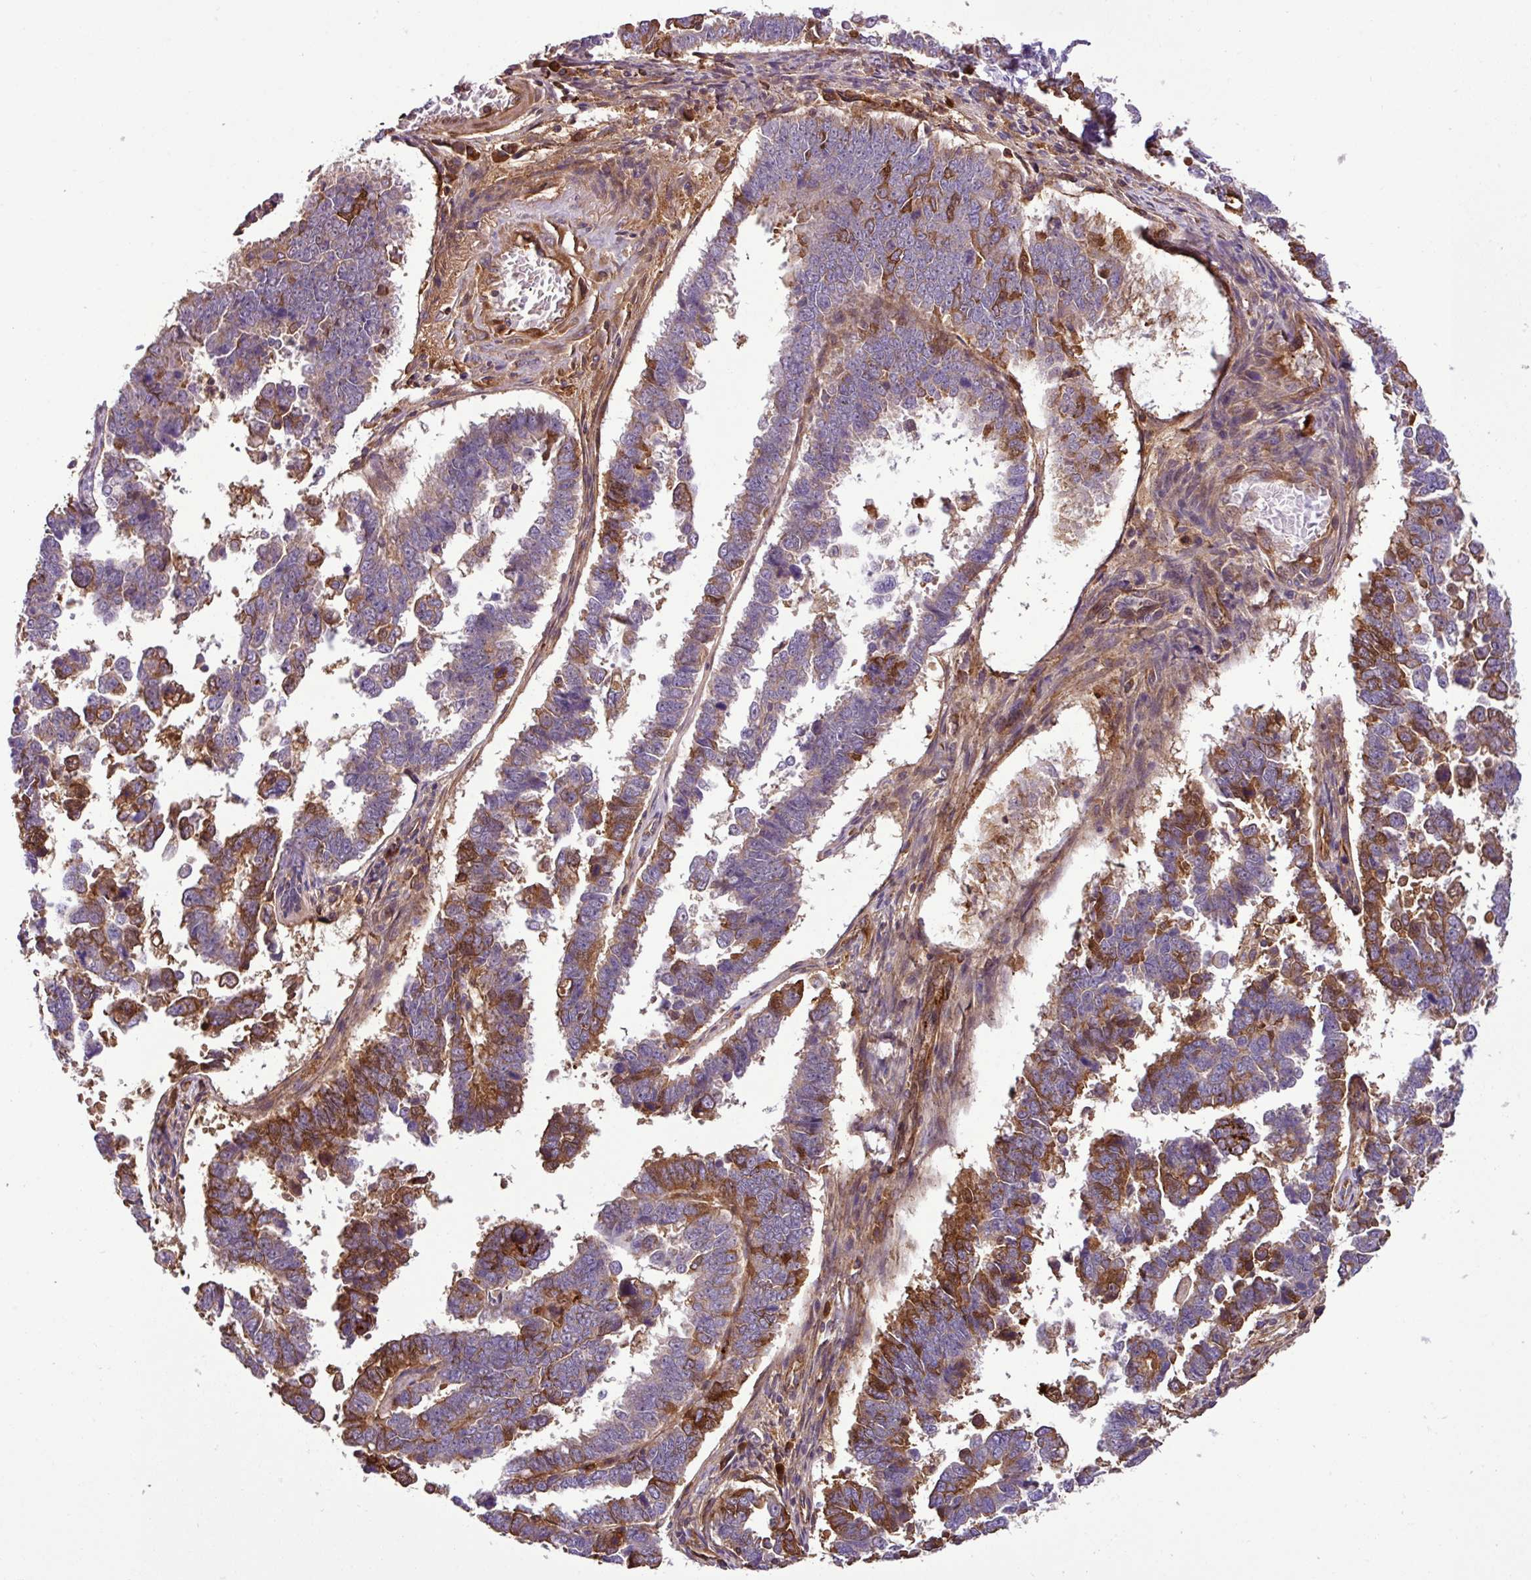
{"staining": {"intensity": "moderate", "quantity": "25%-75%", "location": "cytoplasmic/membranous"}, "tissue": "endometrial cancer", "cell_type": "Tumor cells", "image_type": "cancer", "snomed": [{"axis": "morphology", "description": "Adenocarcinoma, NOS"}, {"axis": "topography", "description": "Endometrium"}], "caption": "Immunohistochemistry histopathology image of neoplastic tissue: human endometrial cancer (adenocarcinoma) stained using immunohistochemistry (IHC) reveals medium levels of moderate protein expression localized specifically in the cytoplasmic/membranous of tumor cells, appearing as a cytoplasmic/membranous brown color.", "gene": "ZNF266", "patient": {"sex": "female", "age": 75}}